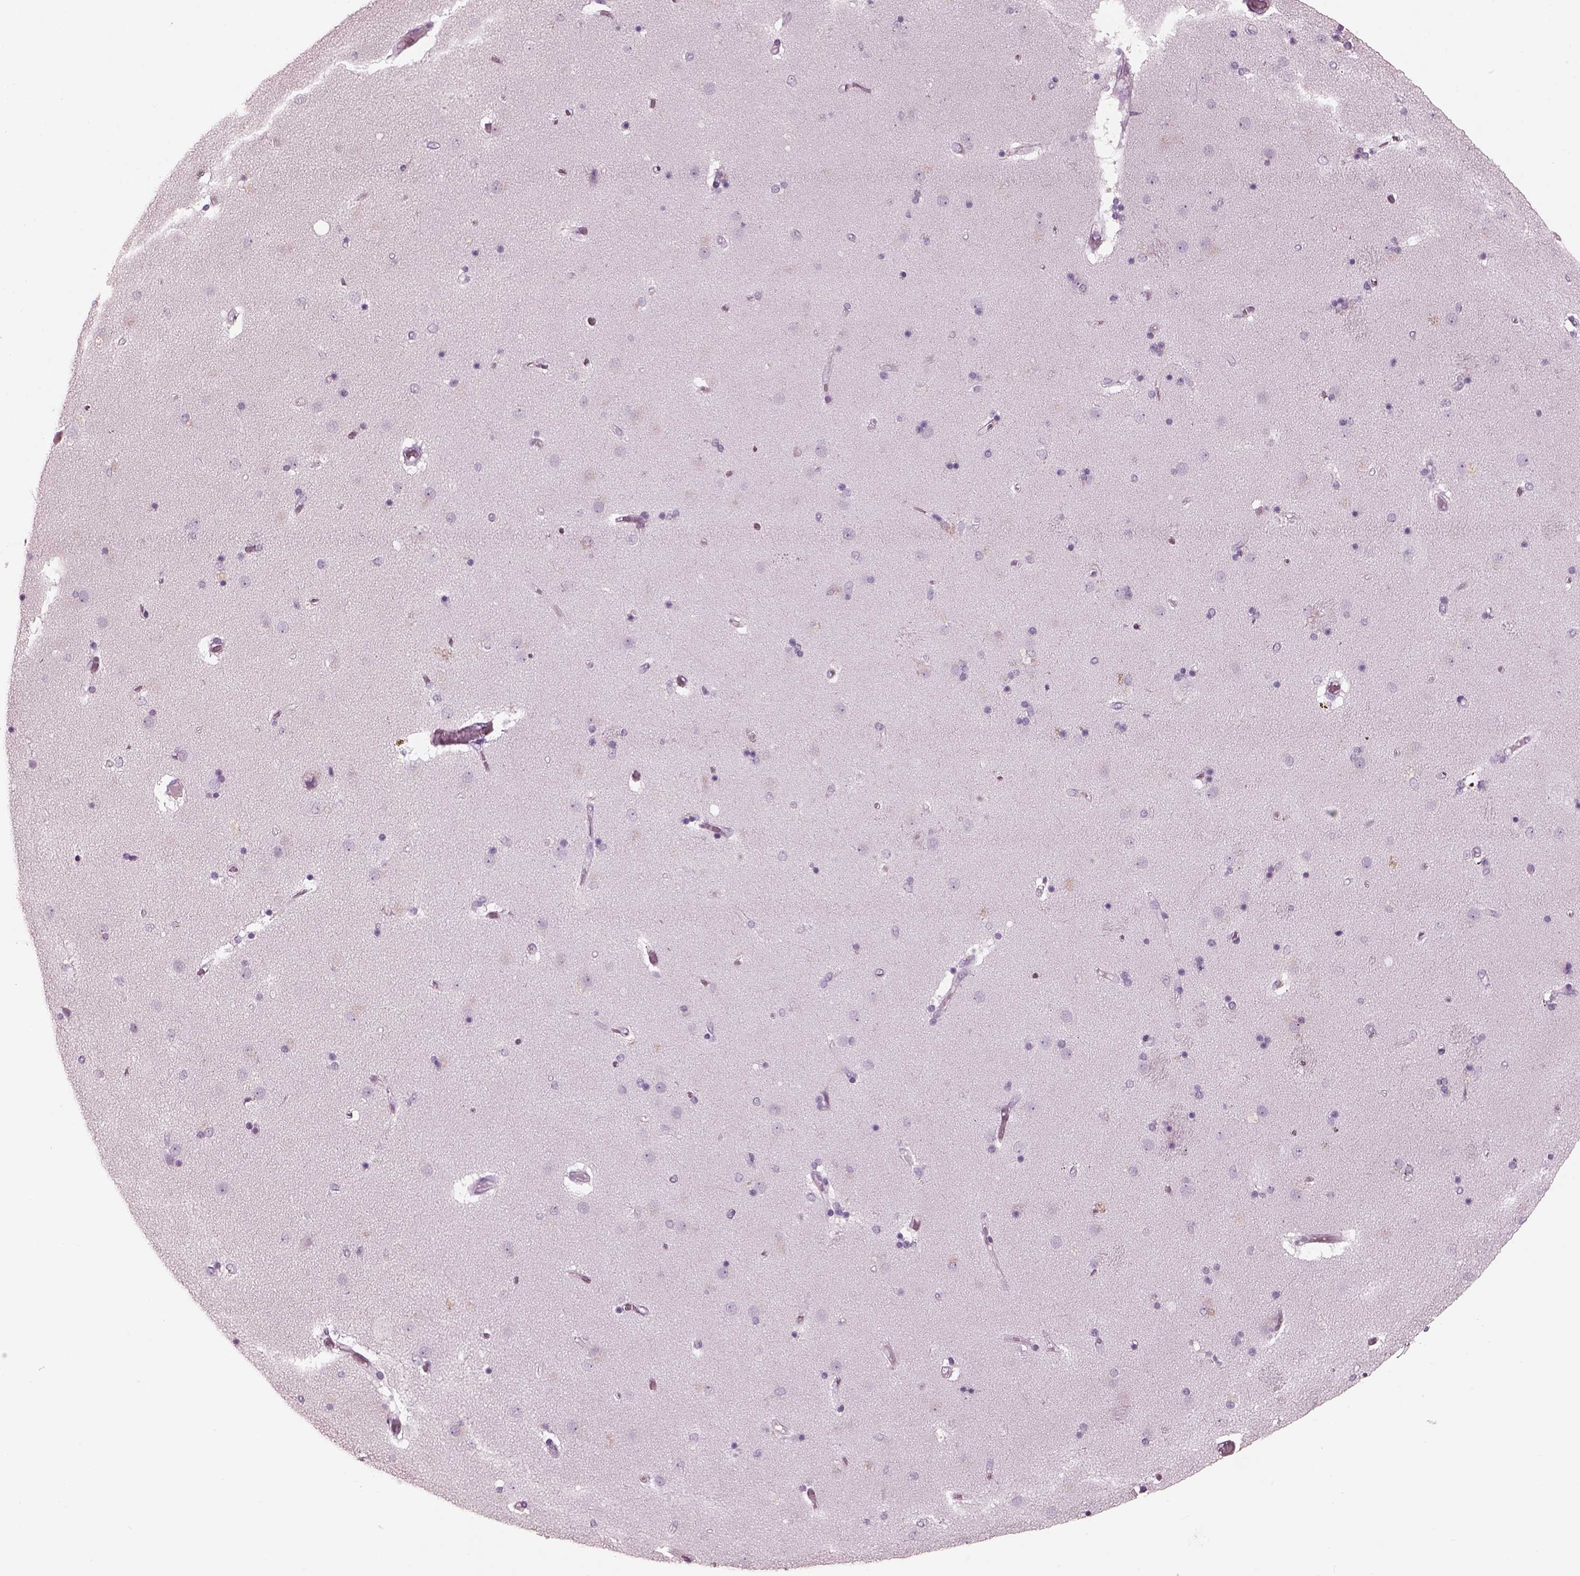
{"staining": {"intensity": "negative", "quantity": "none", "location": "none"}, "tissue": "caudate", "cell_type": "Glial cells", "image_type": "normal", "snomed": [{"axis": "morphology", "description": "Normal tissue, NOS"}, {"axis": "topography", "description": "Lateral ventricle wall"}], "caption": "IHC micrograph of normal caudate: human caudate stained with DAB (3,3'-diaminobenzidine) demonstrates no significant protein expression in glial cells.", "gene": "FABP9", "patient": {"sex": "female", "age": 71}}